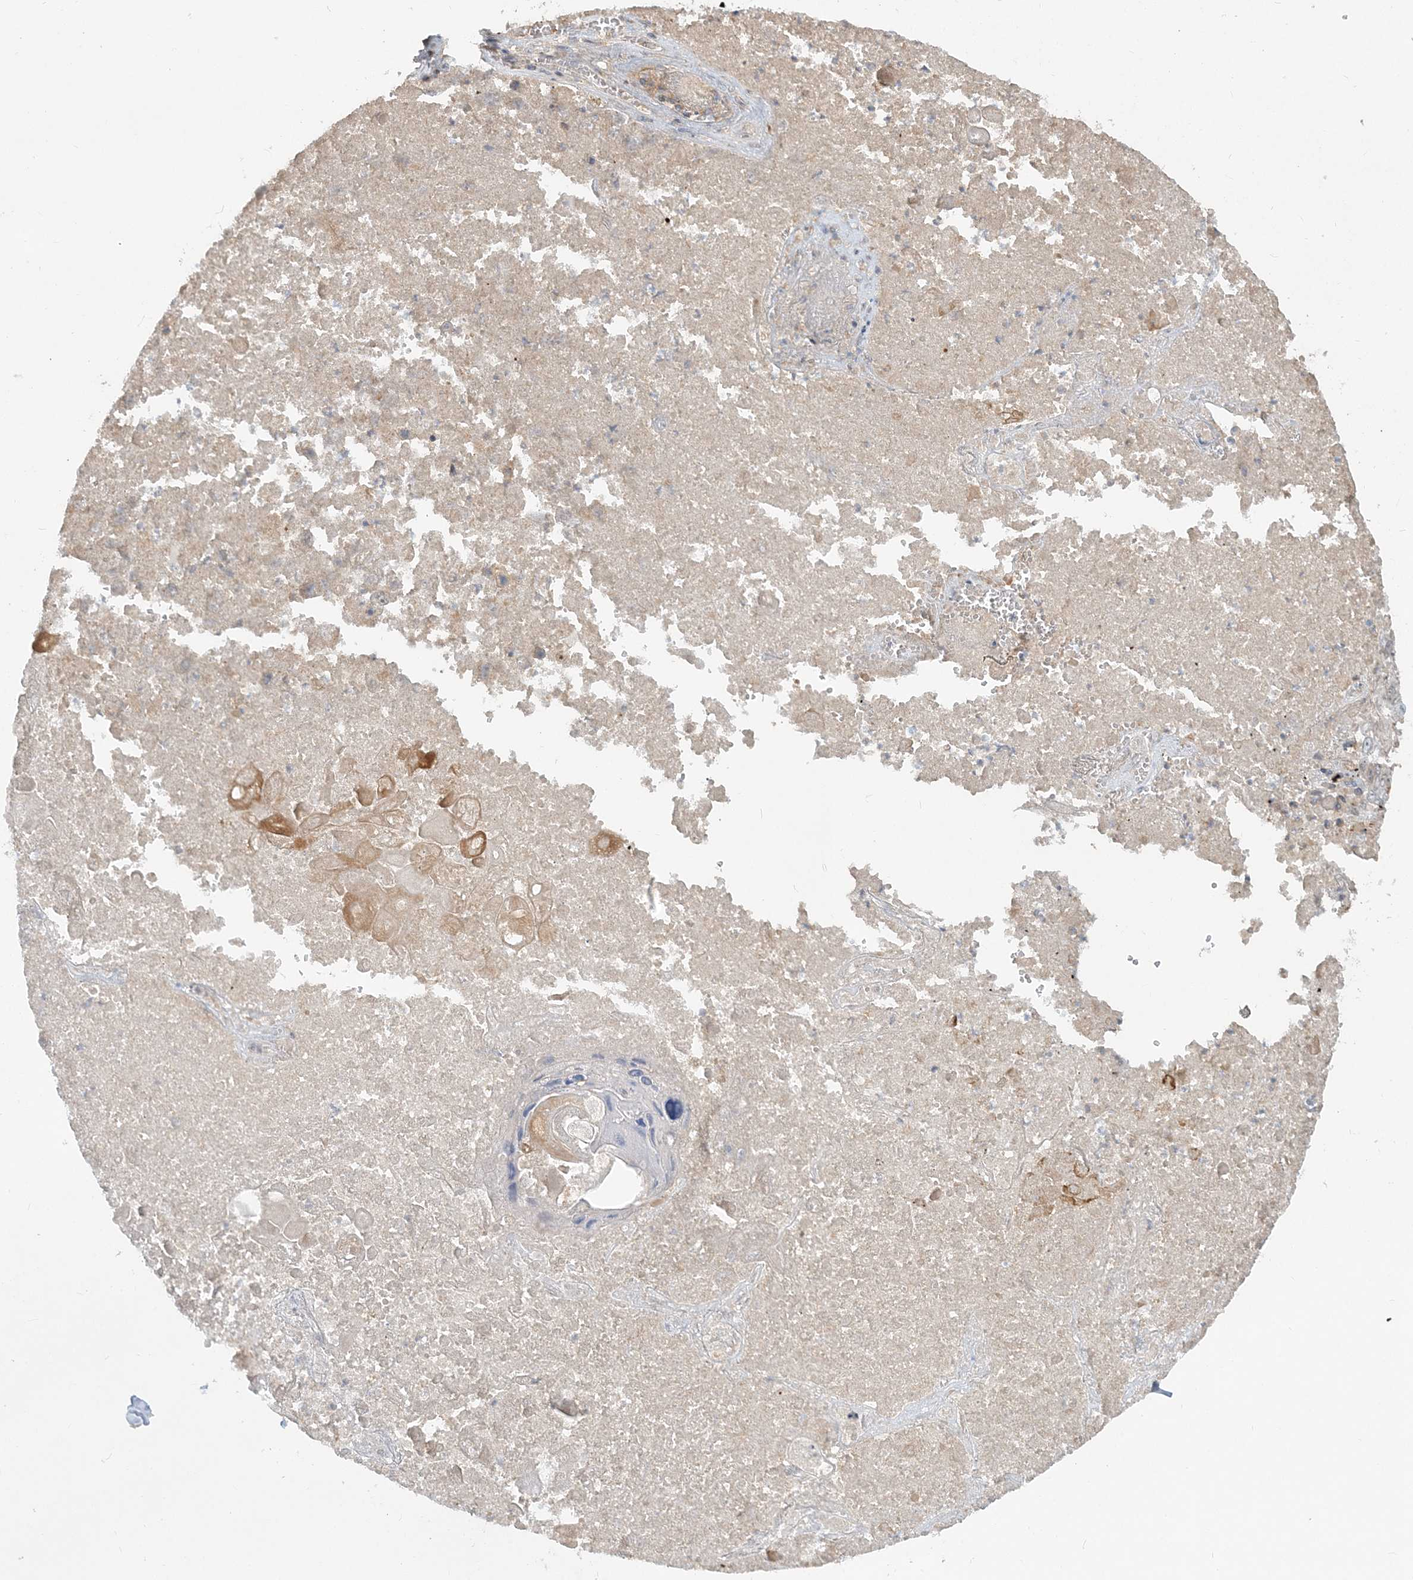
{"staining": {"intensity": "negative", "quantity": "none", "location": "none"}, "tissue": "lung cancer", "cell_type": "Tumor cells", "image_type": "cancer", "snomed": [{"axis": "morphology", "description": "Squamous cell carcinoma, NOS"}, {"axis": "topography", "description": "Lung"}], "caption": "This micrograph is of lung cancer stained with IHC to label a protein in brown with the nuclei are counter-stained blue. There is no expression in tumor cells. (Brightfield microscopy of DAB (3,3'-diaminobenzidine) immunohistochemistry (IHC) at high magnification).", "gene": "AP1AR", "patient": {"sex": "male", "age": 61}}